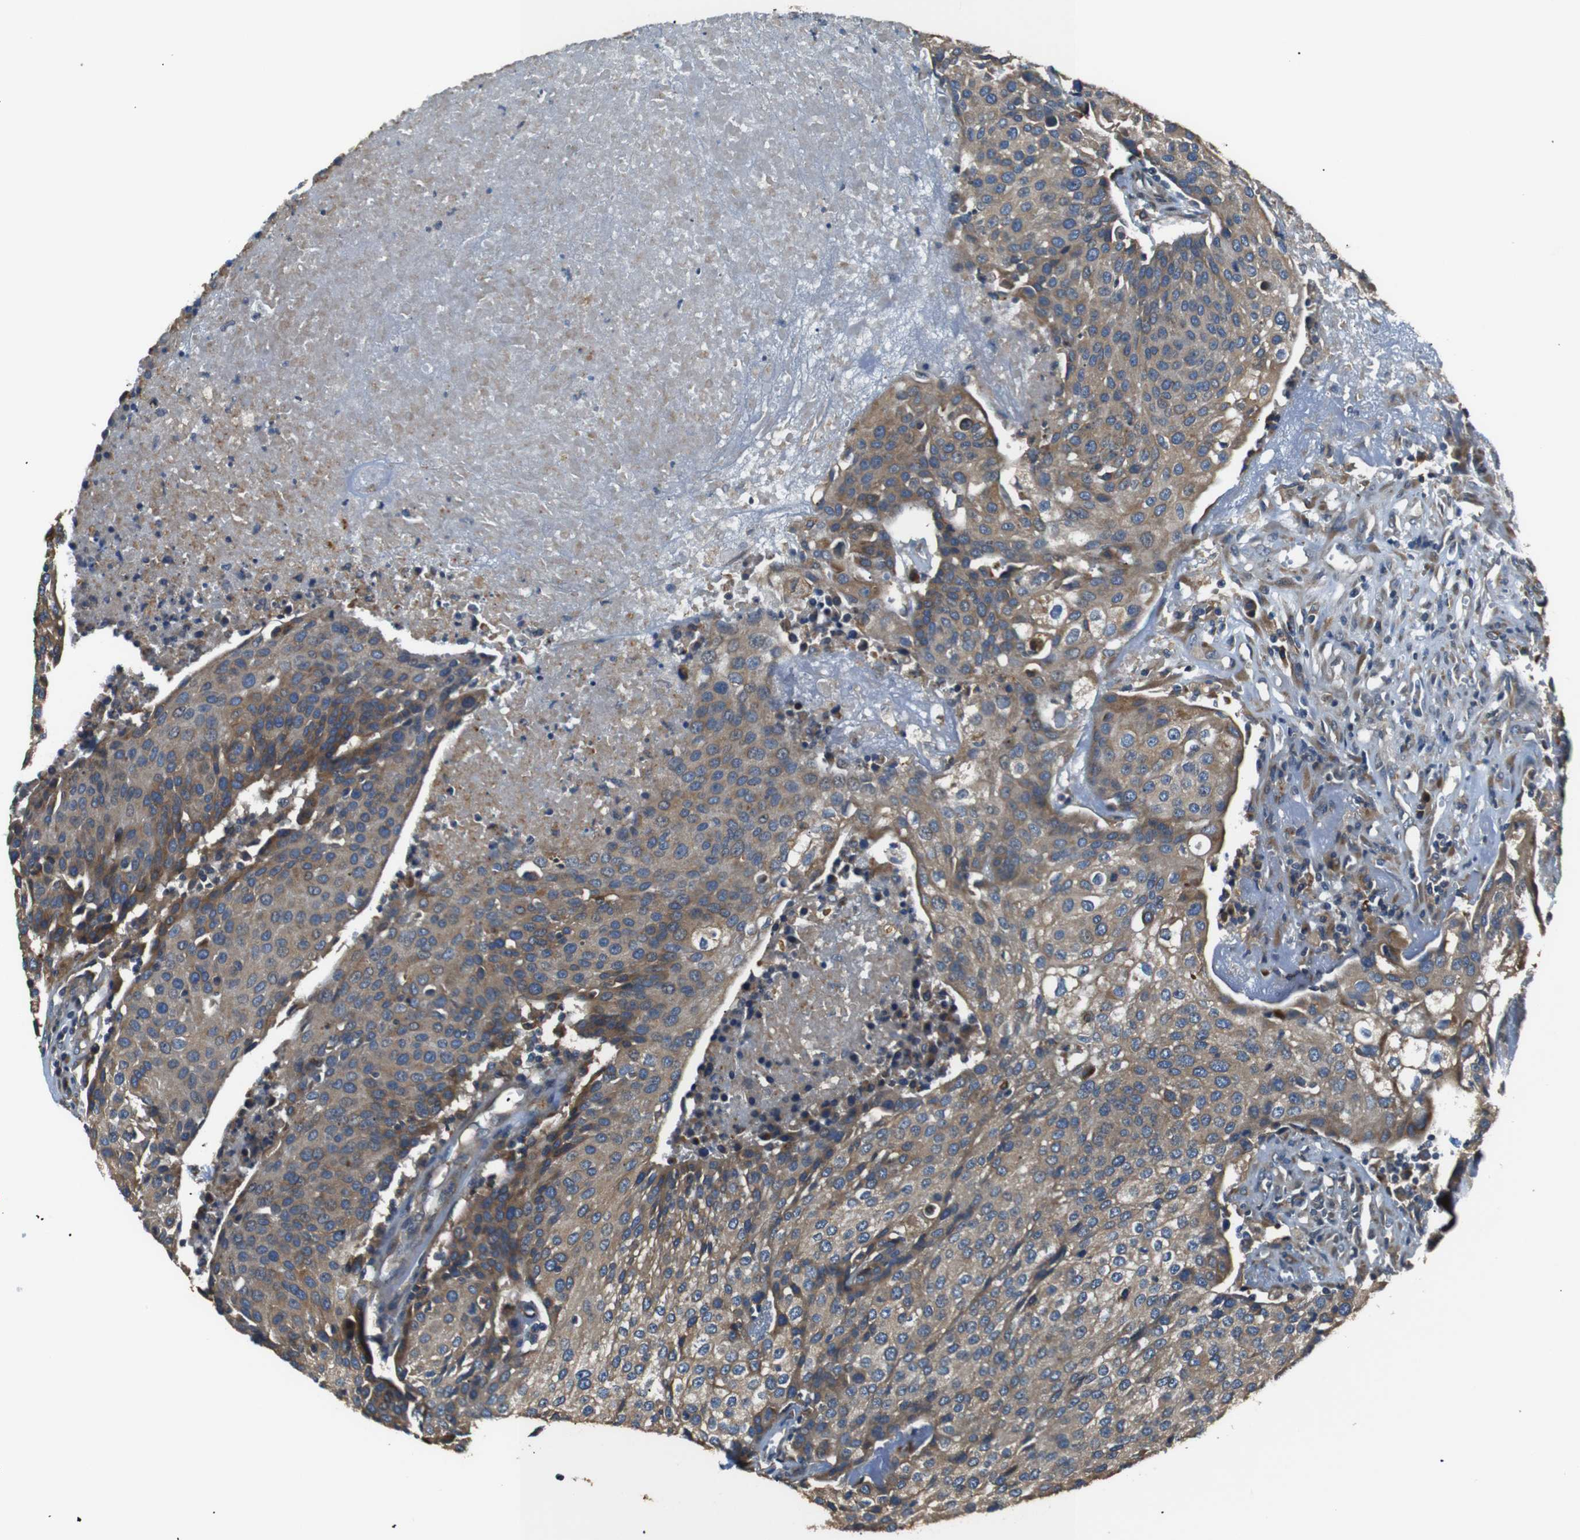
{"staining": {"intensity": "moderate", "quantity": ">75%", "location": "cytoplasmic/membranous"}, "tissue": "urothelial cancer", "cell_type": "Tumor cells", "image_type": "cancer", "snomed": [{"axis": "morphology", "description": "Urothelial carcinoma, High grade"}, {"axis": "topography", "description": "Urinary bladder"}], "caption": "Brown immunohistochemical staining in high-grade urothelial carcinoma displays moderate cytoplasmic/membranous positivity in about >75% of tumor cells. Immunohistochemistry (ihc) stains the protein in brown and the nuclei are stained blue.", "gene": "TMED2", "patient": {"sex": "female", "age": 85}}